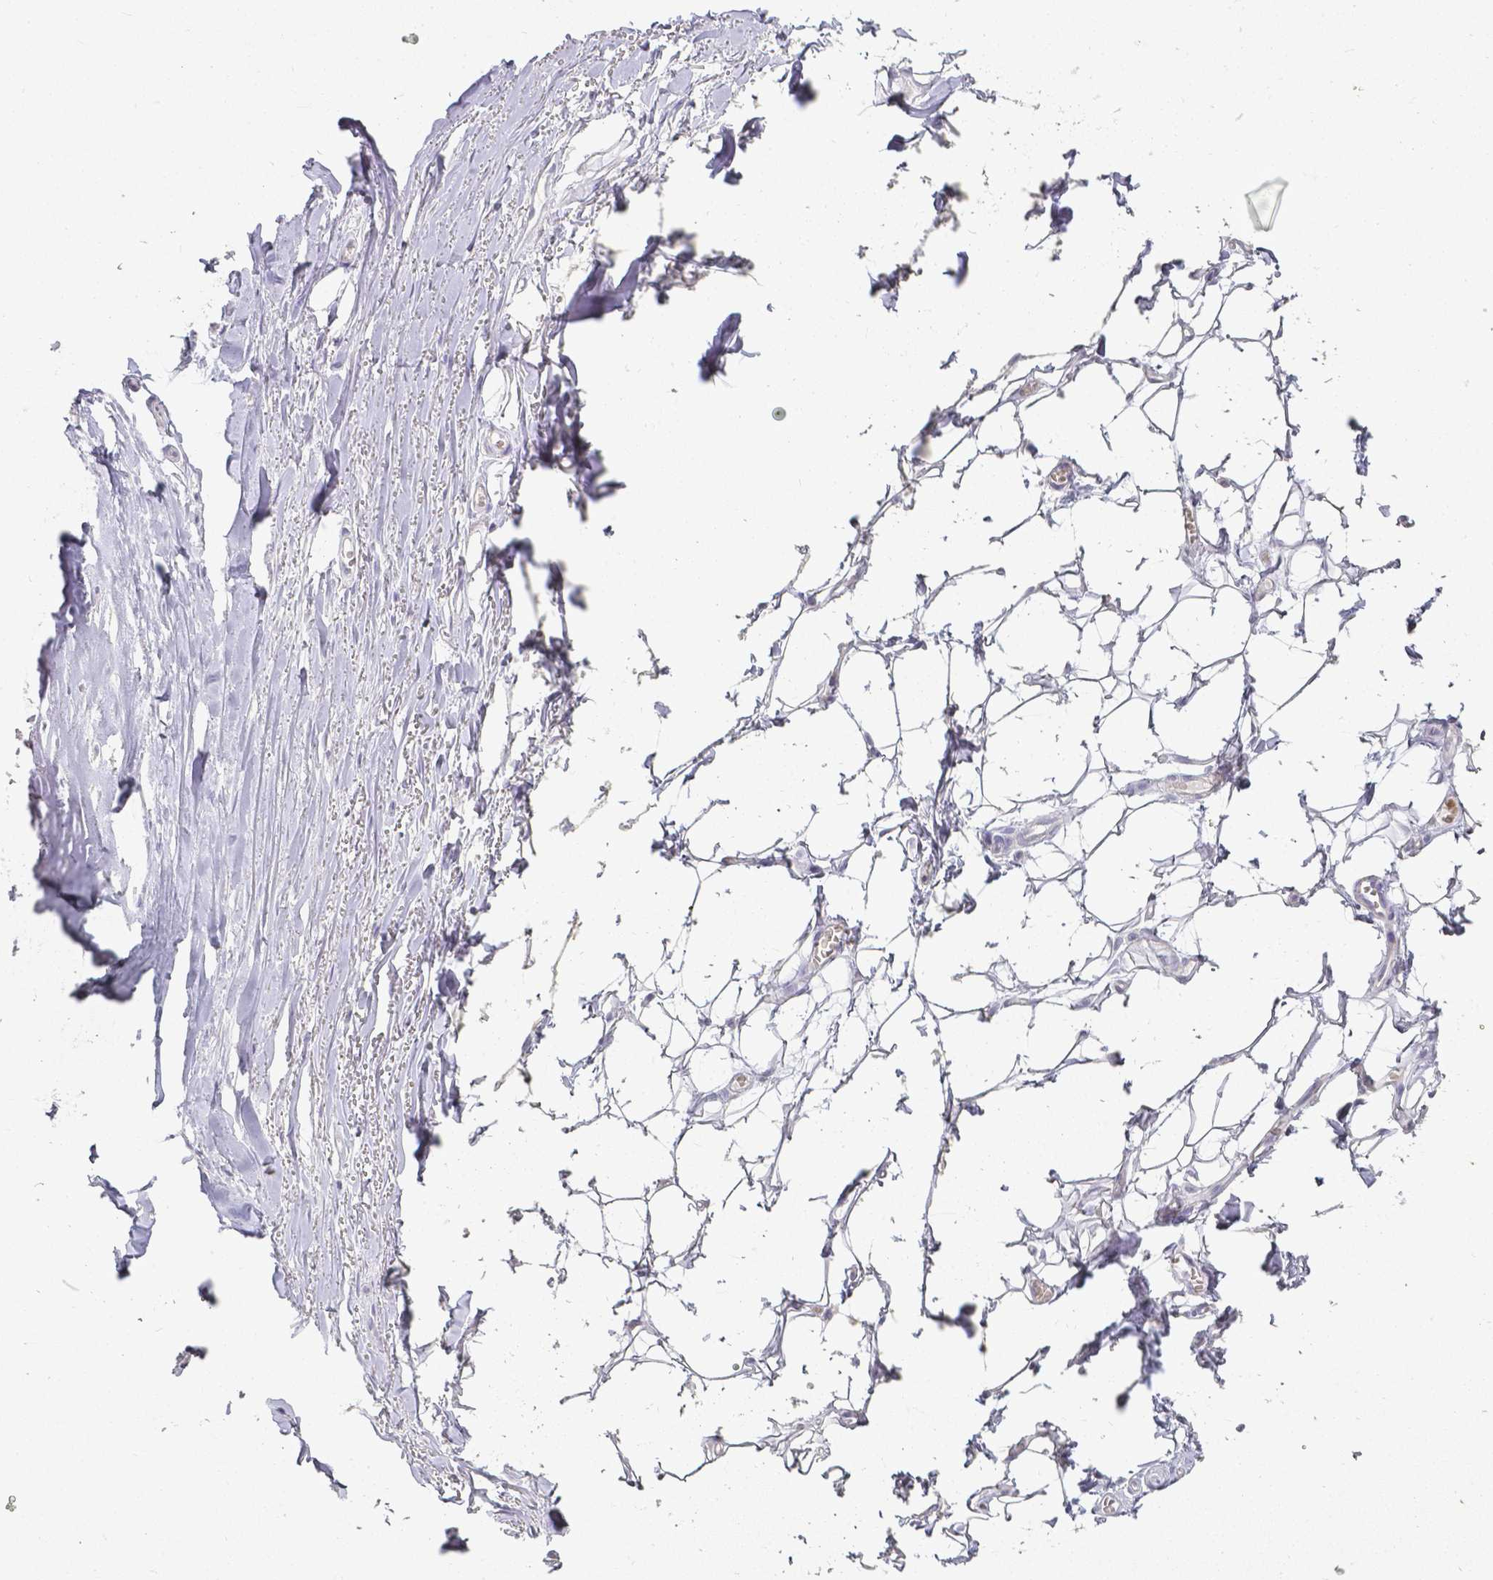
{"staining": {"intensity": "negative", "quantity": "none", "location": "none"}, "tissue": "adipose tissue", "cell_type": "Adipocytes", "image_type": "normal", "snomed": [{"axis": "morphology", "description": "Normal tissue, NOS"}, {"axis": "topography", "description": "Lymph node"}, {"axis": "topography", "description": "Cartilage tissue"}, {"axis": "topography", "description": "Nasopharynx"}], "caption": "DAB (3,3'-diaminobenzidine) immunohistochemical staining of benign human adipose tissue demonstrates no significant expression in adipocytes.", "gene": "KCNH1", "patient": {"sex": "male", "age": 63}}